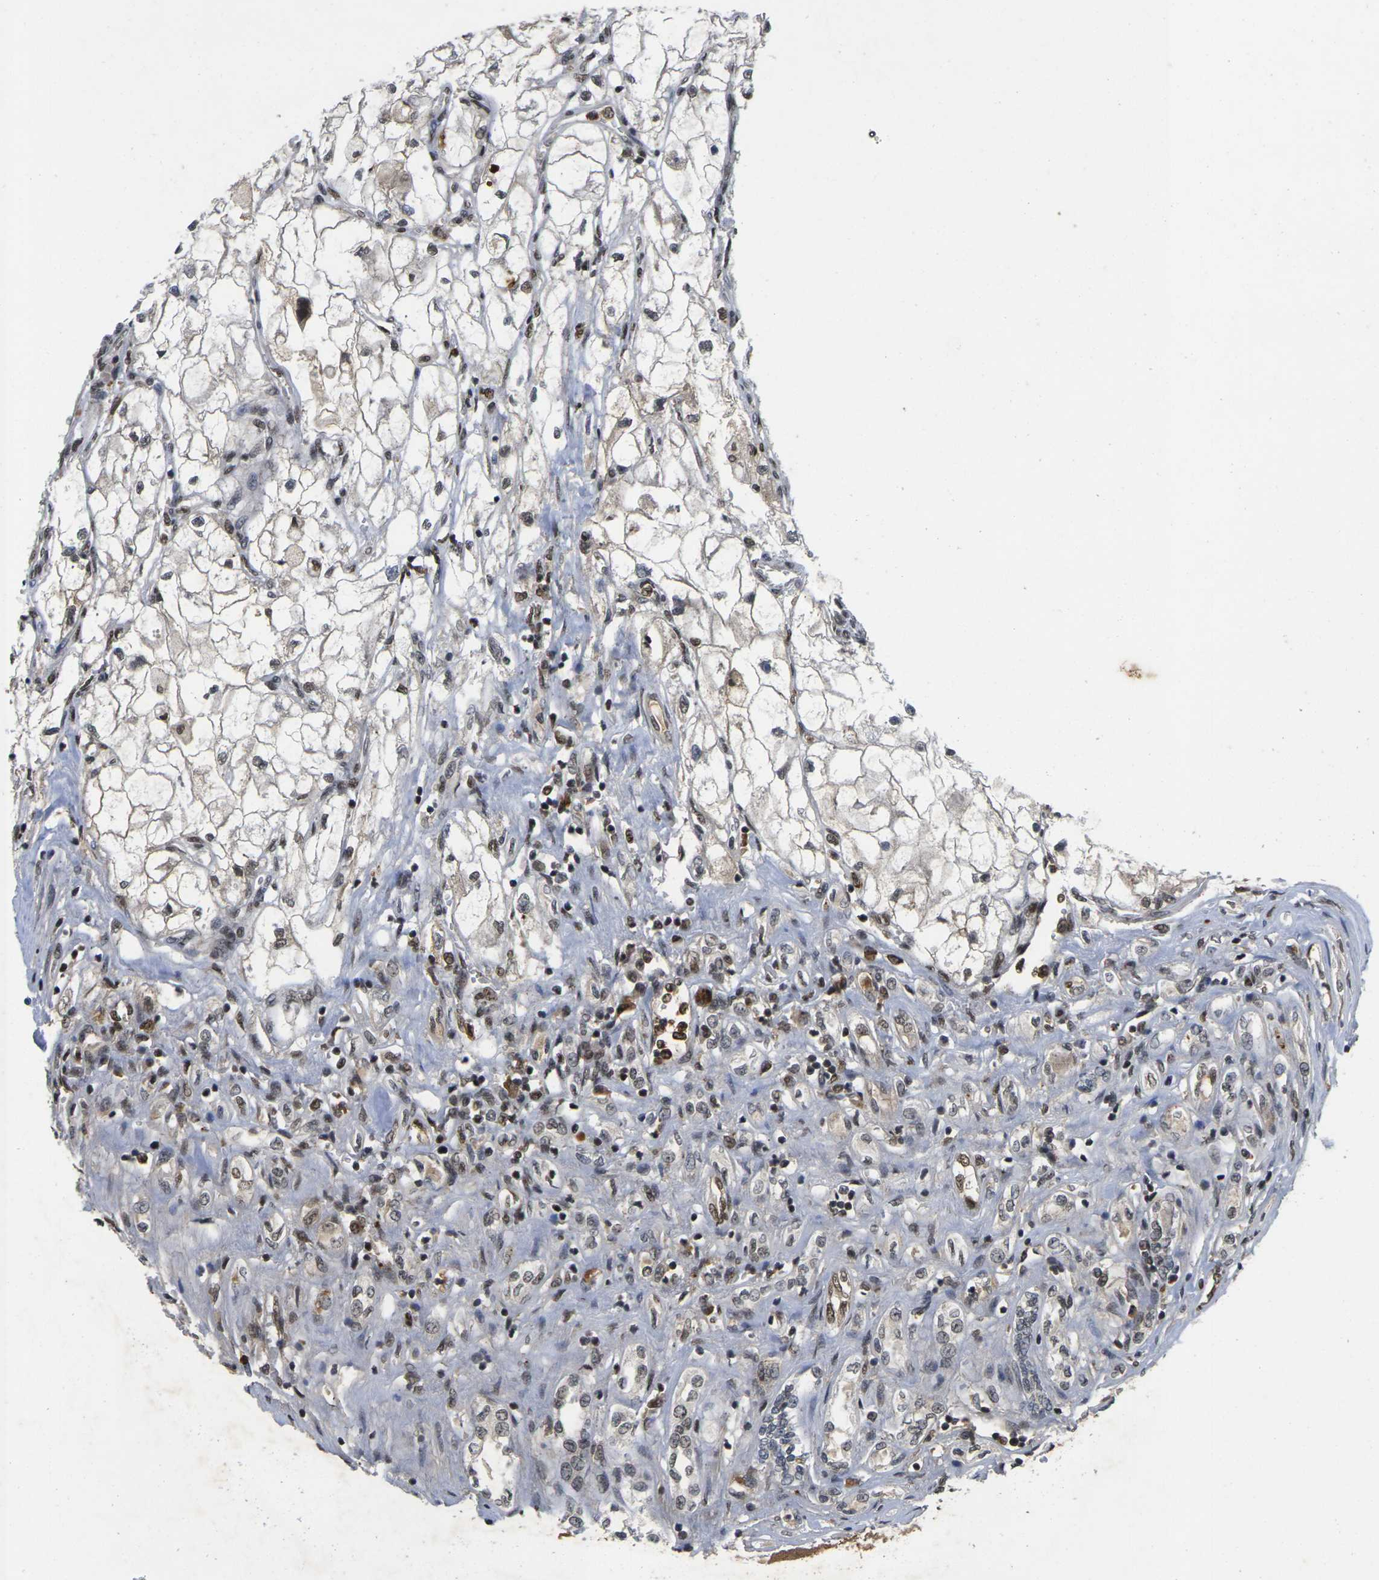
{"staining": {"intensity": "moderate", "quantity": "25%-75%", "location": "nuclear"}, "tissue": "renal cancer", "cell_type": "Tumor cells", "image_type": "cancer", "snomed": [{"axis": "morphology", "description": "Adenocarcinoma, NOS"}, {"axis": "topography", "description": "Kidney"}], "caption": "Renal cancer tissue exhibits moderate nuclear positivity in approximately 25%-75% of tumor cells, visualized by immunohistochemistry. (IHC, brightfield microscopy, high magnification).", "gene": "GTF2E1", "patient": {"sex": "female", "age": 70}}